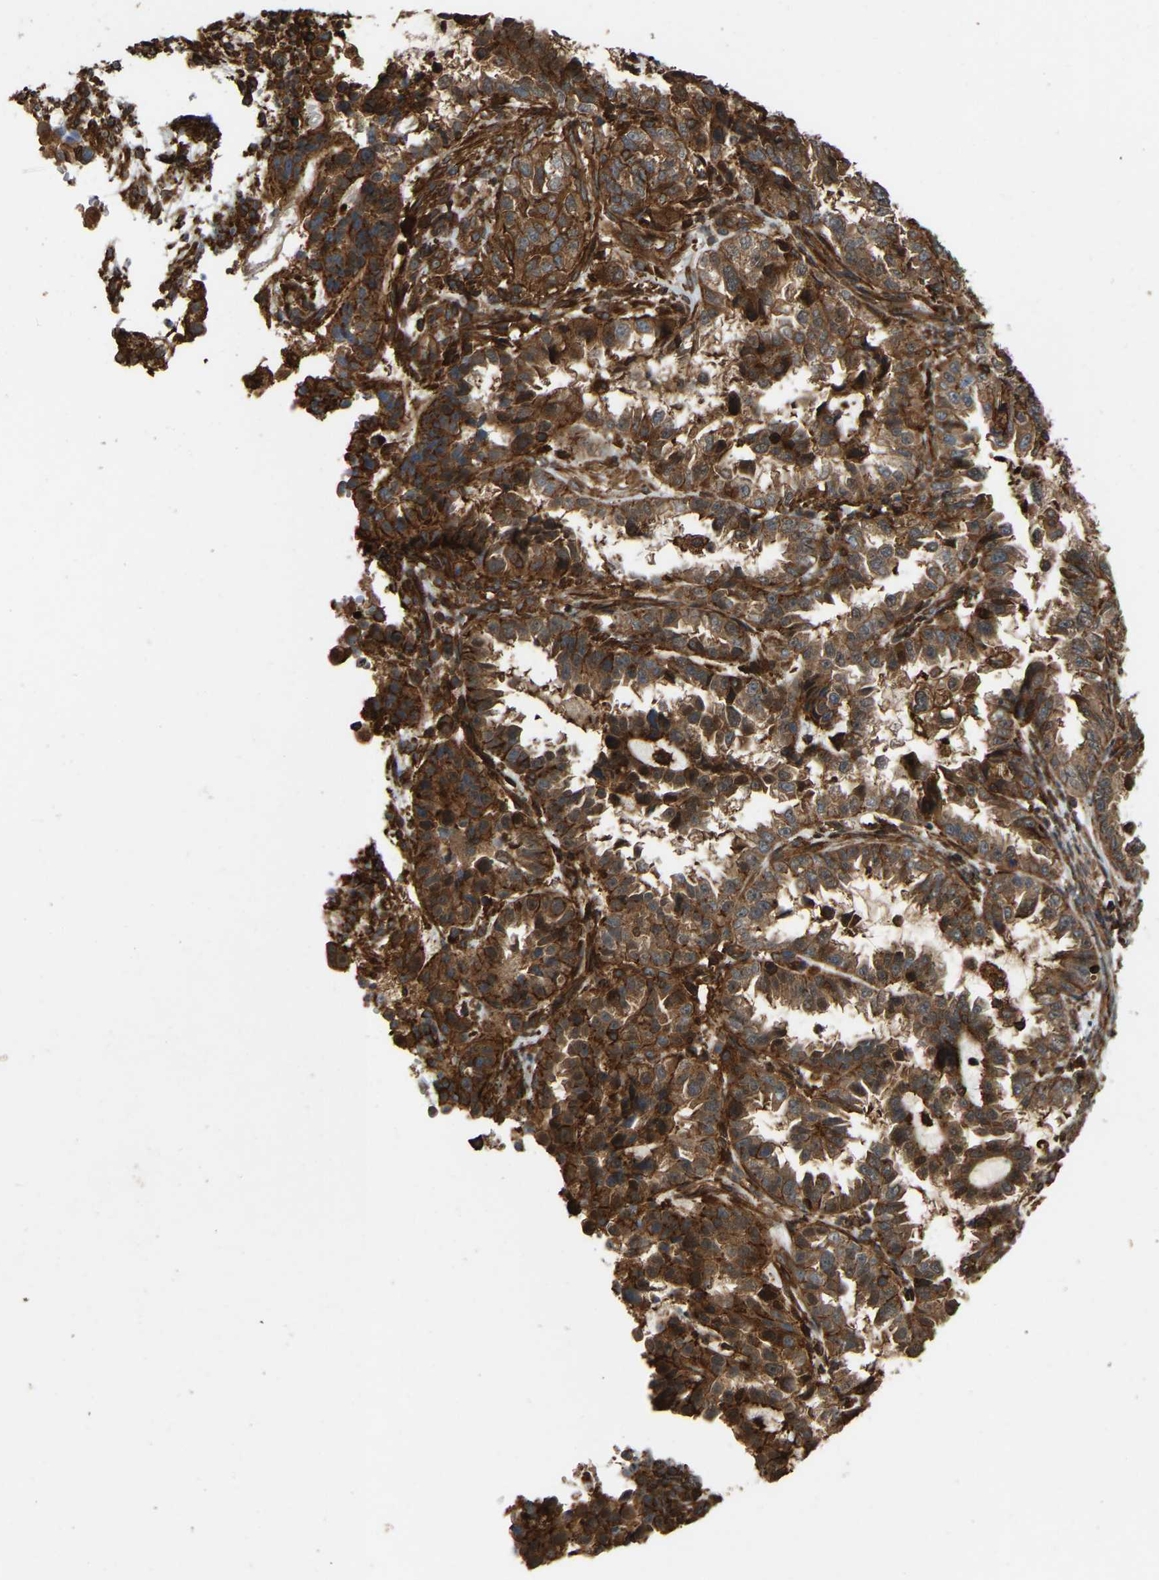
{"staining": {"intensity": "strong", "quantity": ">75%", "location": "cytoplasmic/membranous"}, "tissue": "endometrial cancer", "cell_type": "Tumor cells", "image_type": "cancer", "snomed": [{"axis": "morphology", "description": "Adenocarcinoma, NOS"}, {"axis": "topography", "description": "Endometrium"}], "caption": "IHC micrograph of human adenocarcinoma (endometrial) stained for a protein (brown), which reveals high levels of strong cytoplasmic/membranous expression in approximately >75% of tumor cells.", "gene": "SAMD9L", "patient": {"sex": "female", "age": 85}}